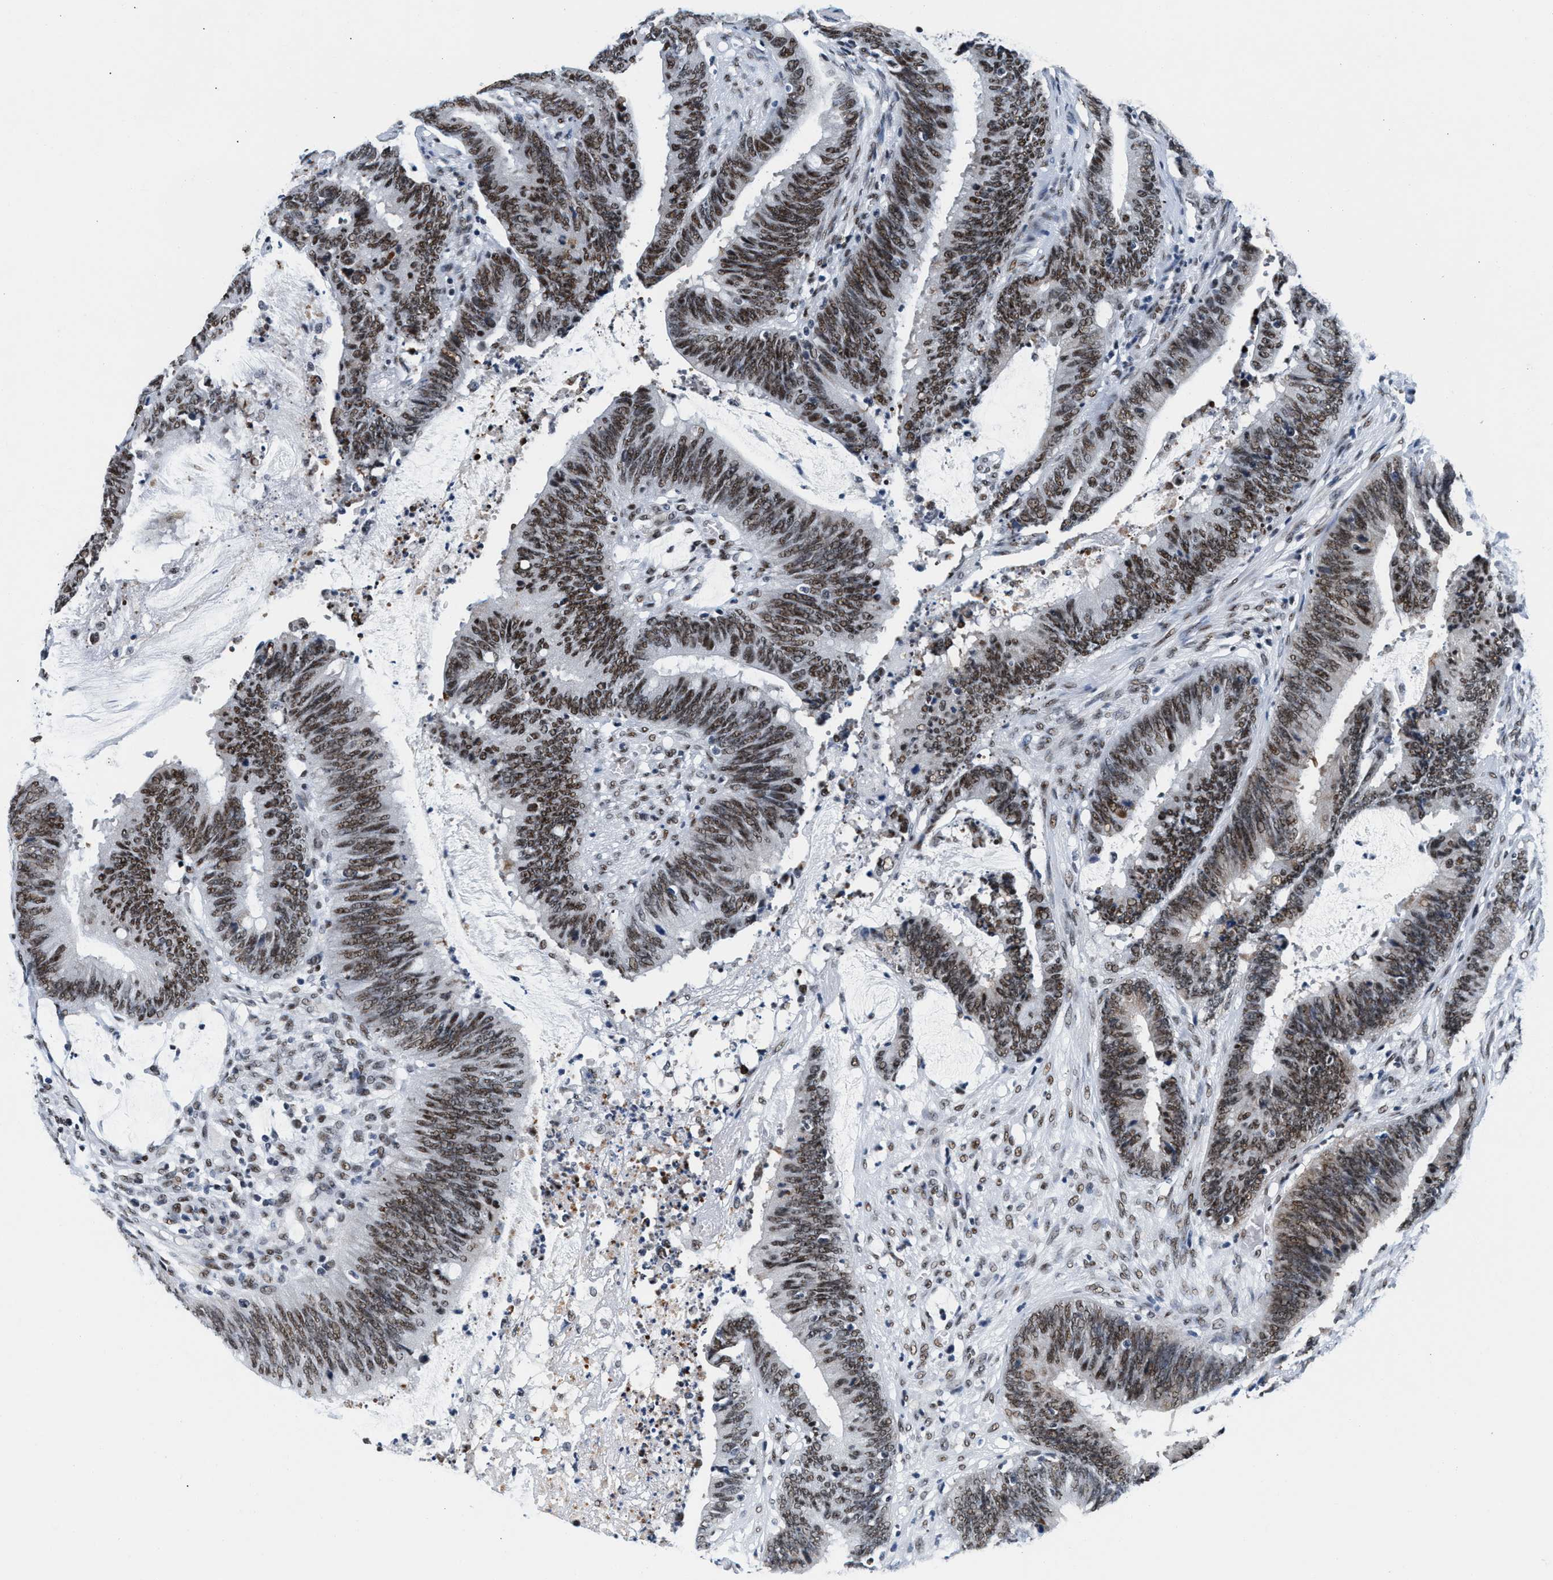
{"staining": {"intensity": "moderate", "quantity": ">75%", "location": "nuclear"}, "tissue": "colorectal cancer", "cell_type": "Tumor cells", "image_type": "cancer", "snomed": [{"axis": "morphology", "description": "Adenocarcinoma, NOS"}, {"axis": "topography", "description": "Rectum"}], "caption": "Moderate nuclear protein staining is appreciated in about >75% of tumor cells in colorectal cancer (adenocarcinoma).", "gene": "RAD50", "patient": {"sex": "female", "age": 66}}